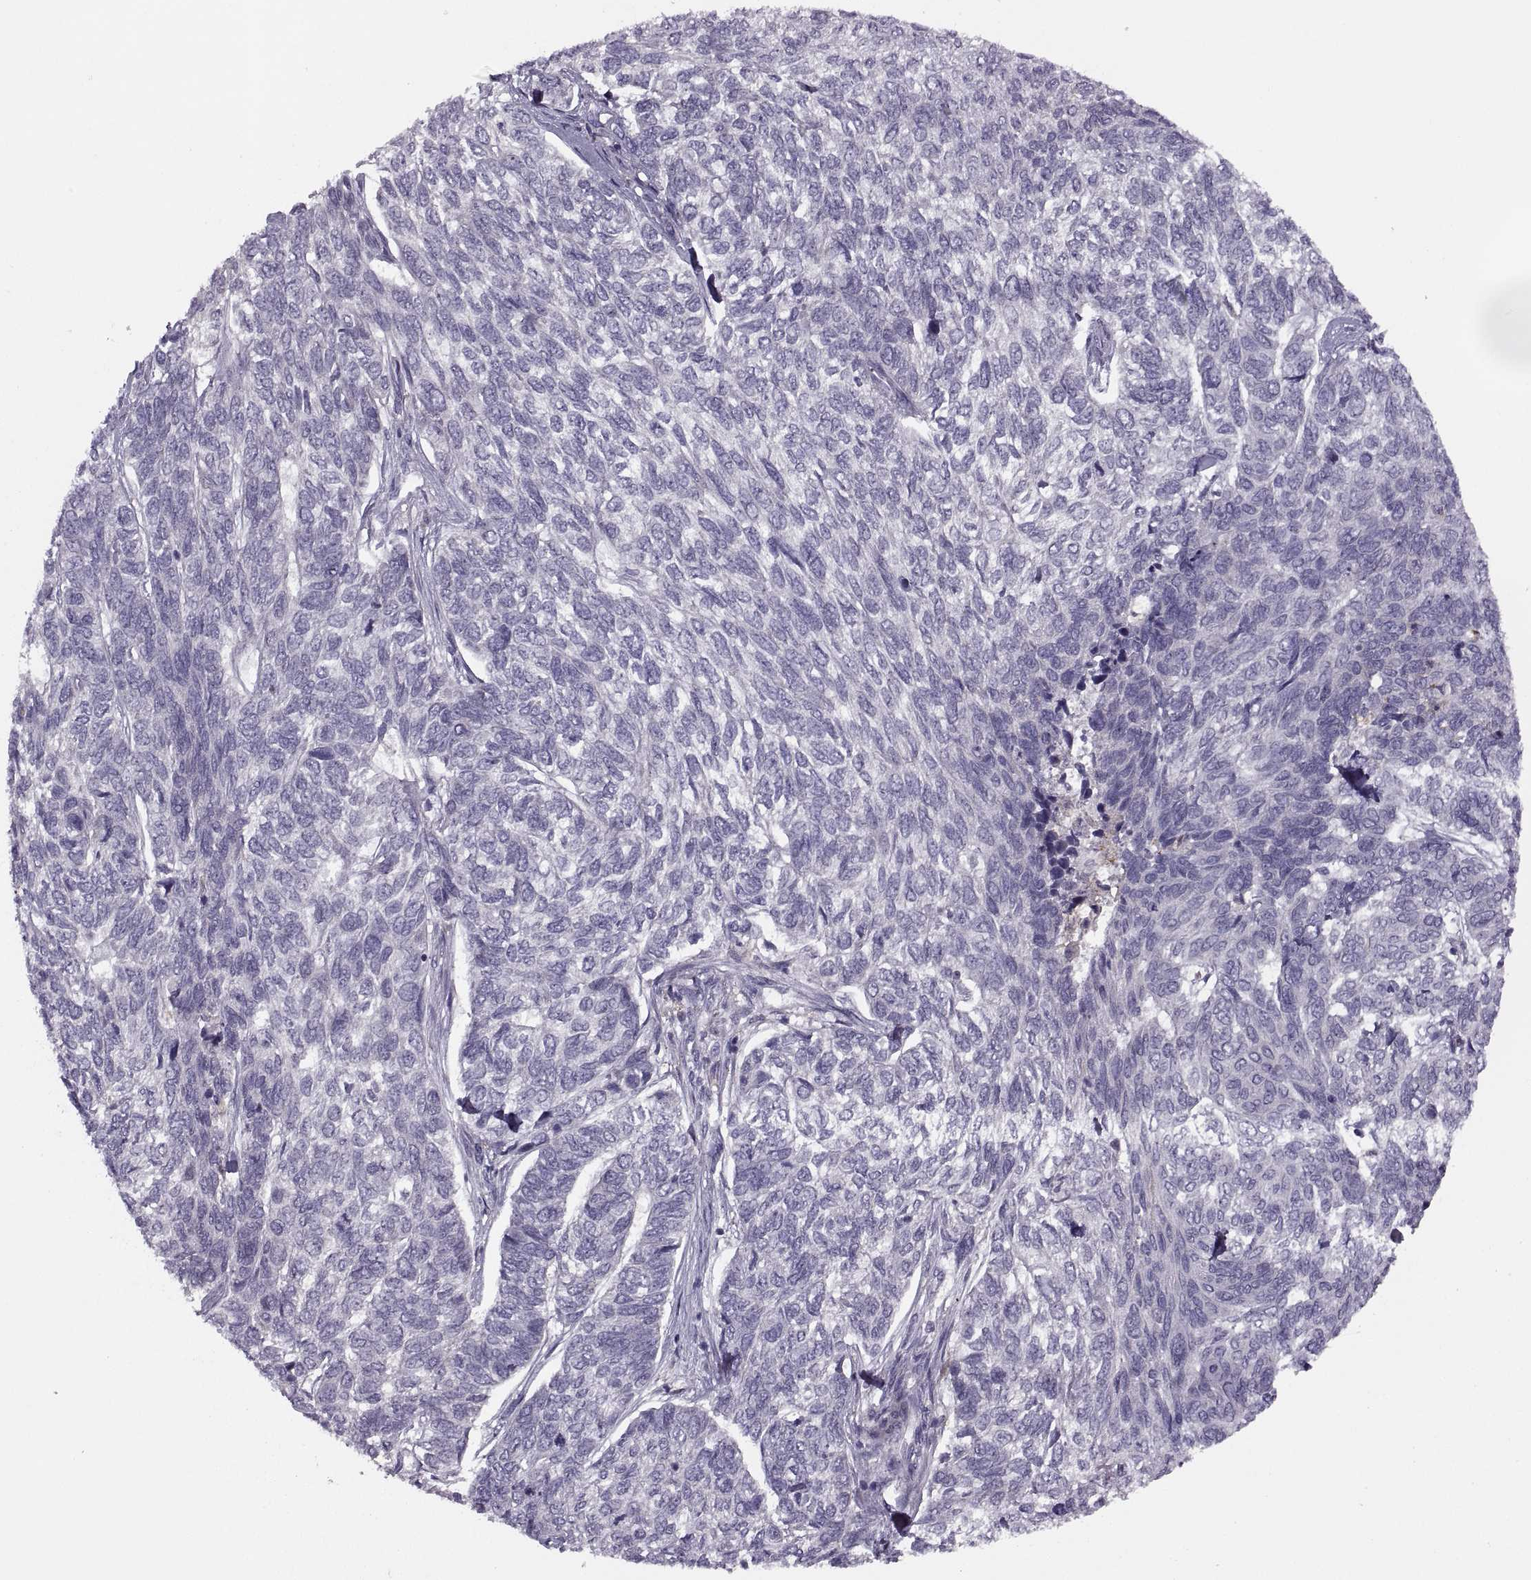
{"staining": {"intensity": "negative", "quantity": "none", "location": "none"}, "tissue": "skin cancer", "cell_type": "Tumor cells", "image_type": "cancer", "snomed": [{"axis": "morphology", "description": "Basal cell carcinoma"}, {"axis": "topography", "description": "Skin"}], "caption": "High magnification brightfield microscopy of basal cell carcinoma (skin) stained with DAB (3,3'-diaminobenzidine) (brown) and counterstained with hematoxylin (blue): tumor cells show no significant staining.", "gene": "H2AP", "patient": {"sex": "female", "age": 65}}